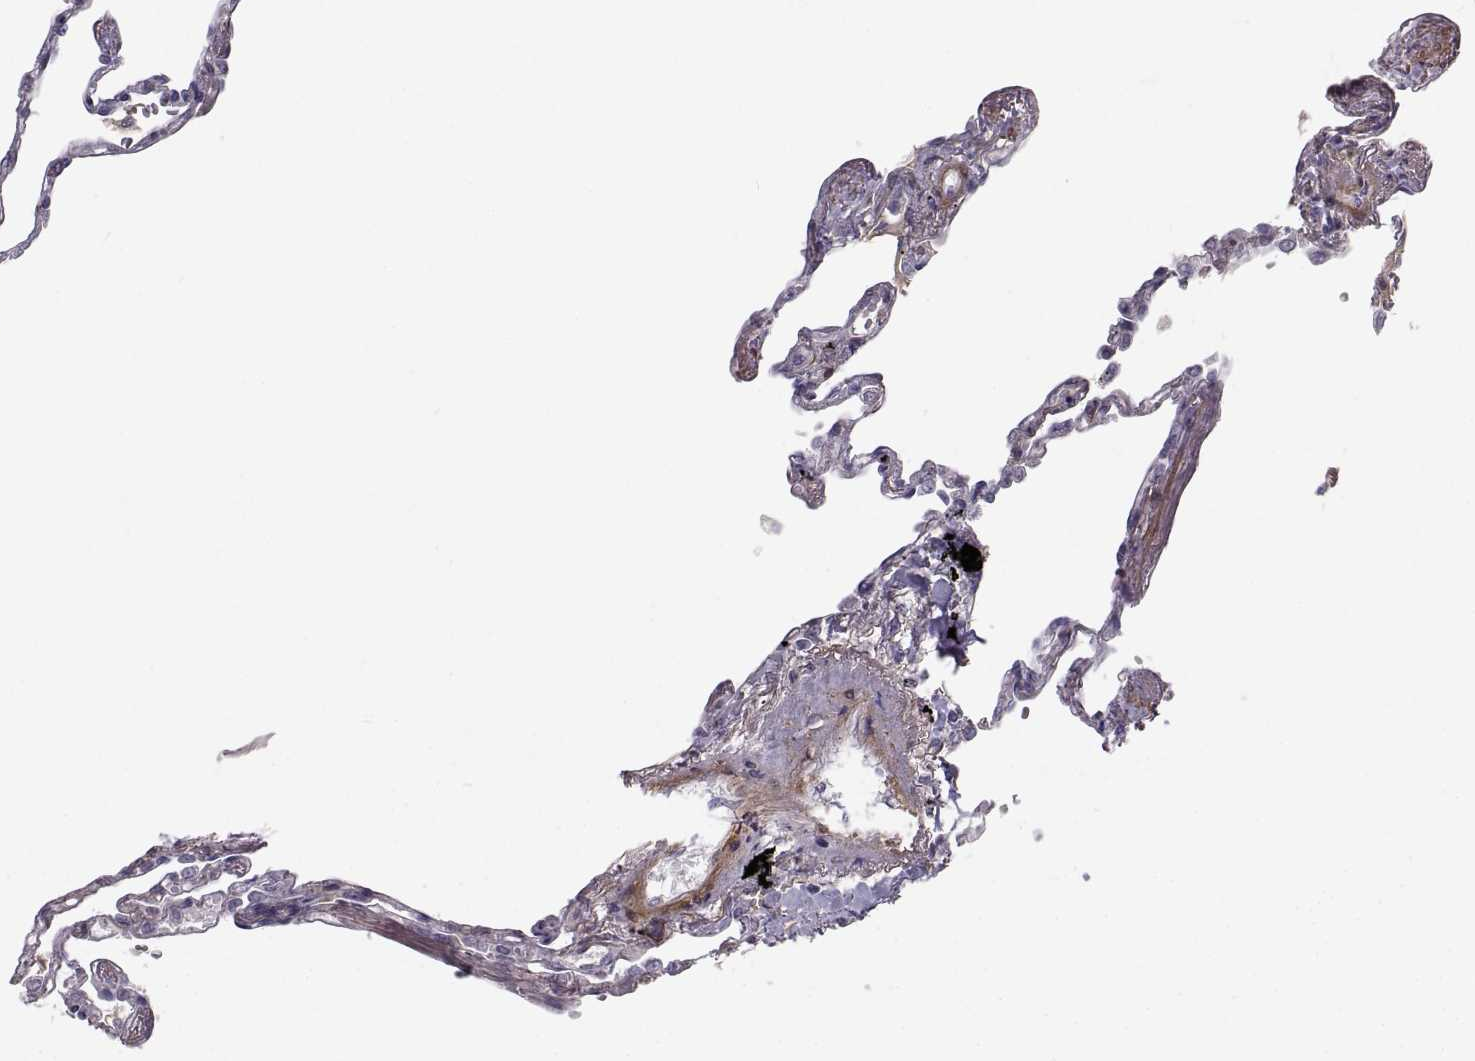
{"staining": {"intensity": "negative", "quantity": "none", "location": "none"}, "tissue": "lung", "cell_type": "Alveolar cells", "image_type": "normal", "snomed": [{"axis": "morphology", "description": "Normal tissue, NOS"}, {"axis": "topography", "description": "Lung"}], "caption": "This micrograph is of normal lung stained with immunohistochemistry to label a protein in brown with the nuclei are counter-stained blue. There is no positivity in alveolar cells.", "gene": "PGM5", "patient": {"sex": "male", "age": 78}}